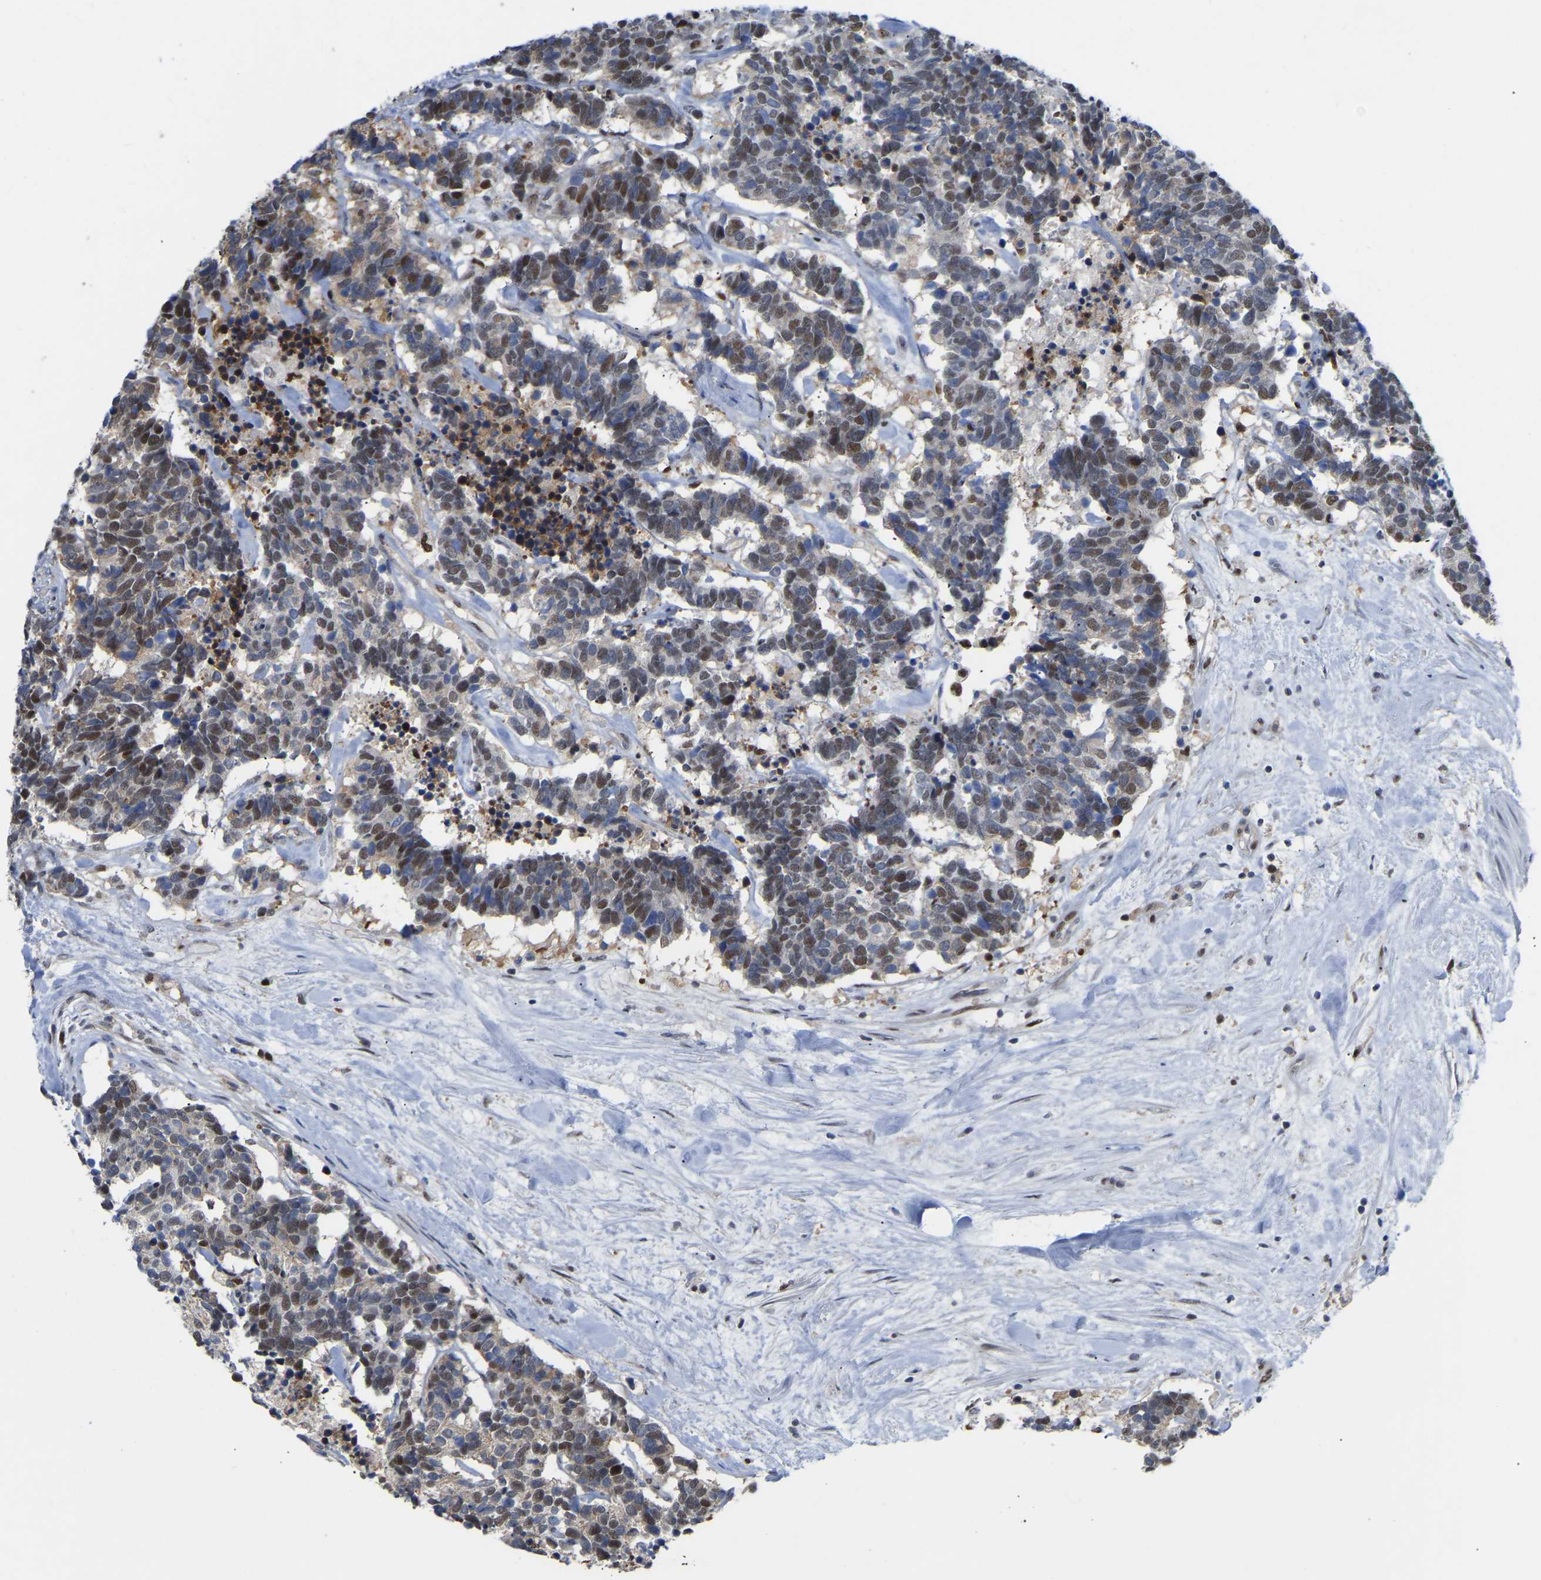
{"staining": {"intensity": "moderate", "quantity": "25%-75%", "location": "nuclear"}, "tissue": "carcinoid", "cell_type": "Tumor cells", "image_type": "cancer", "snomed": [{"axis": "morphology", "description": "Carcinoma, NOS"}, {"axis": "morphology", "description": "Carcinoid, malignant, NOS"}, {"axis": "topography", "description": "Urinary bladder"}], "caption": "Immunohistochemical staining of human carcinoid (malignant) demonstrates moderate nuclear protein positivity in approximately 25%-75% of tumor cells. (DAB = brown stain, brightfield microscopy at high magnification).", "gene": "KLRG2", "patient": {"sex": "male", "age": 57}}